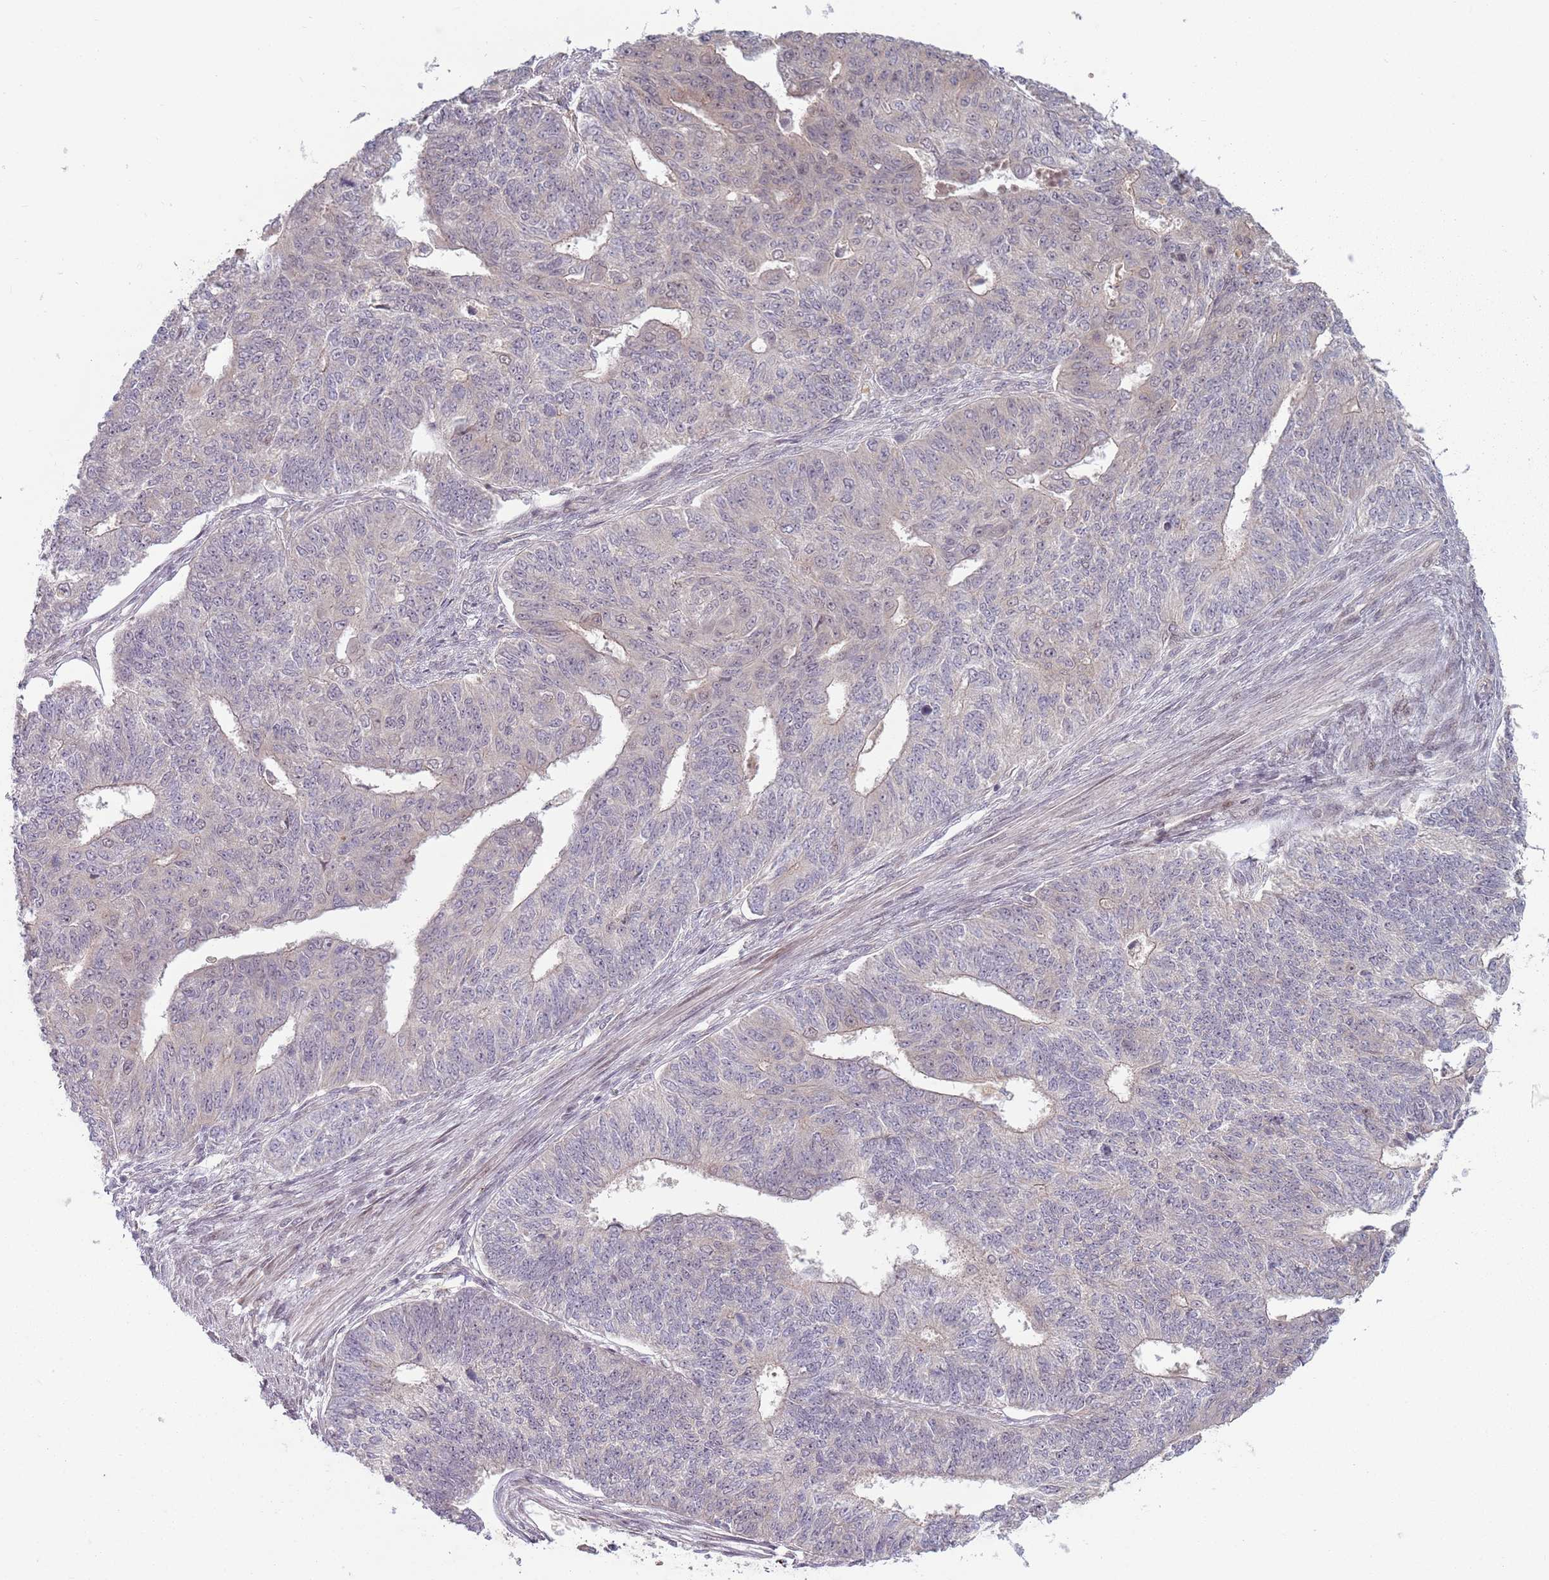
{"staining": {"intensity": "negative", "quantity": "none", "location": "none"}, "tissue": "endometrial cancer", "cell_type": "Tumor cells", "image_type": "cancer", "snomed": [{"axis": "morphology", "description": "Adenocarcinoma, NOS"}, {"axis": "topography", "description": "Endometrium"}], "caption": "Endometrial cancer (adenocarcinoma) stained for a protein using immunohistochemistry (IHC) reveals no positivity tumor cells.", "gene": "ADGRG1", "patient": {"sex": "female", "age": 32}}